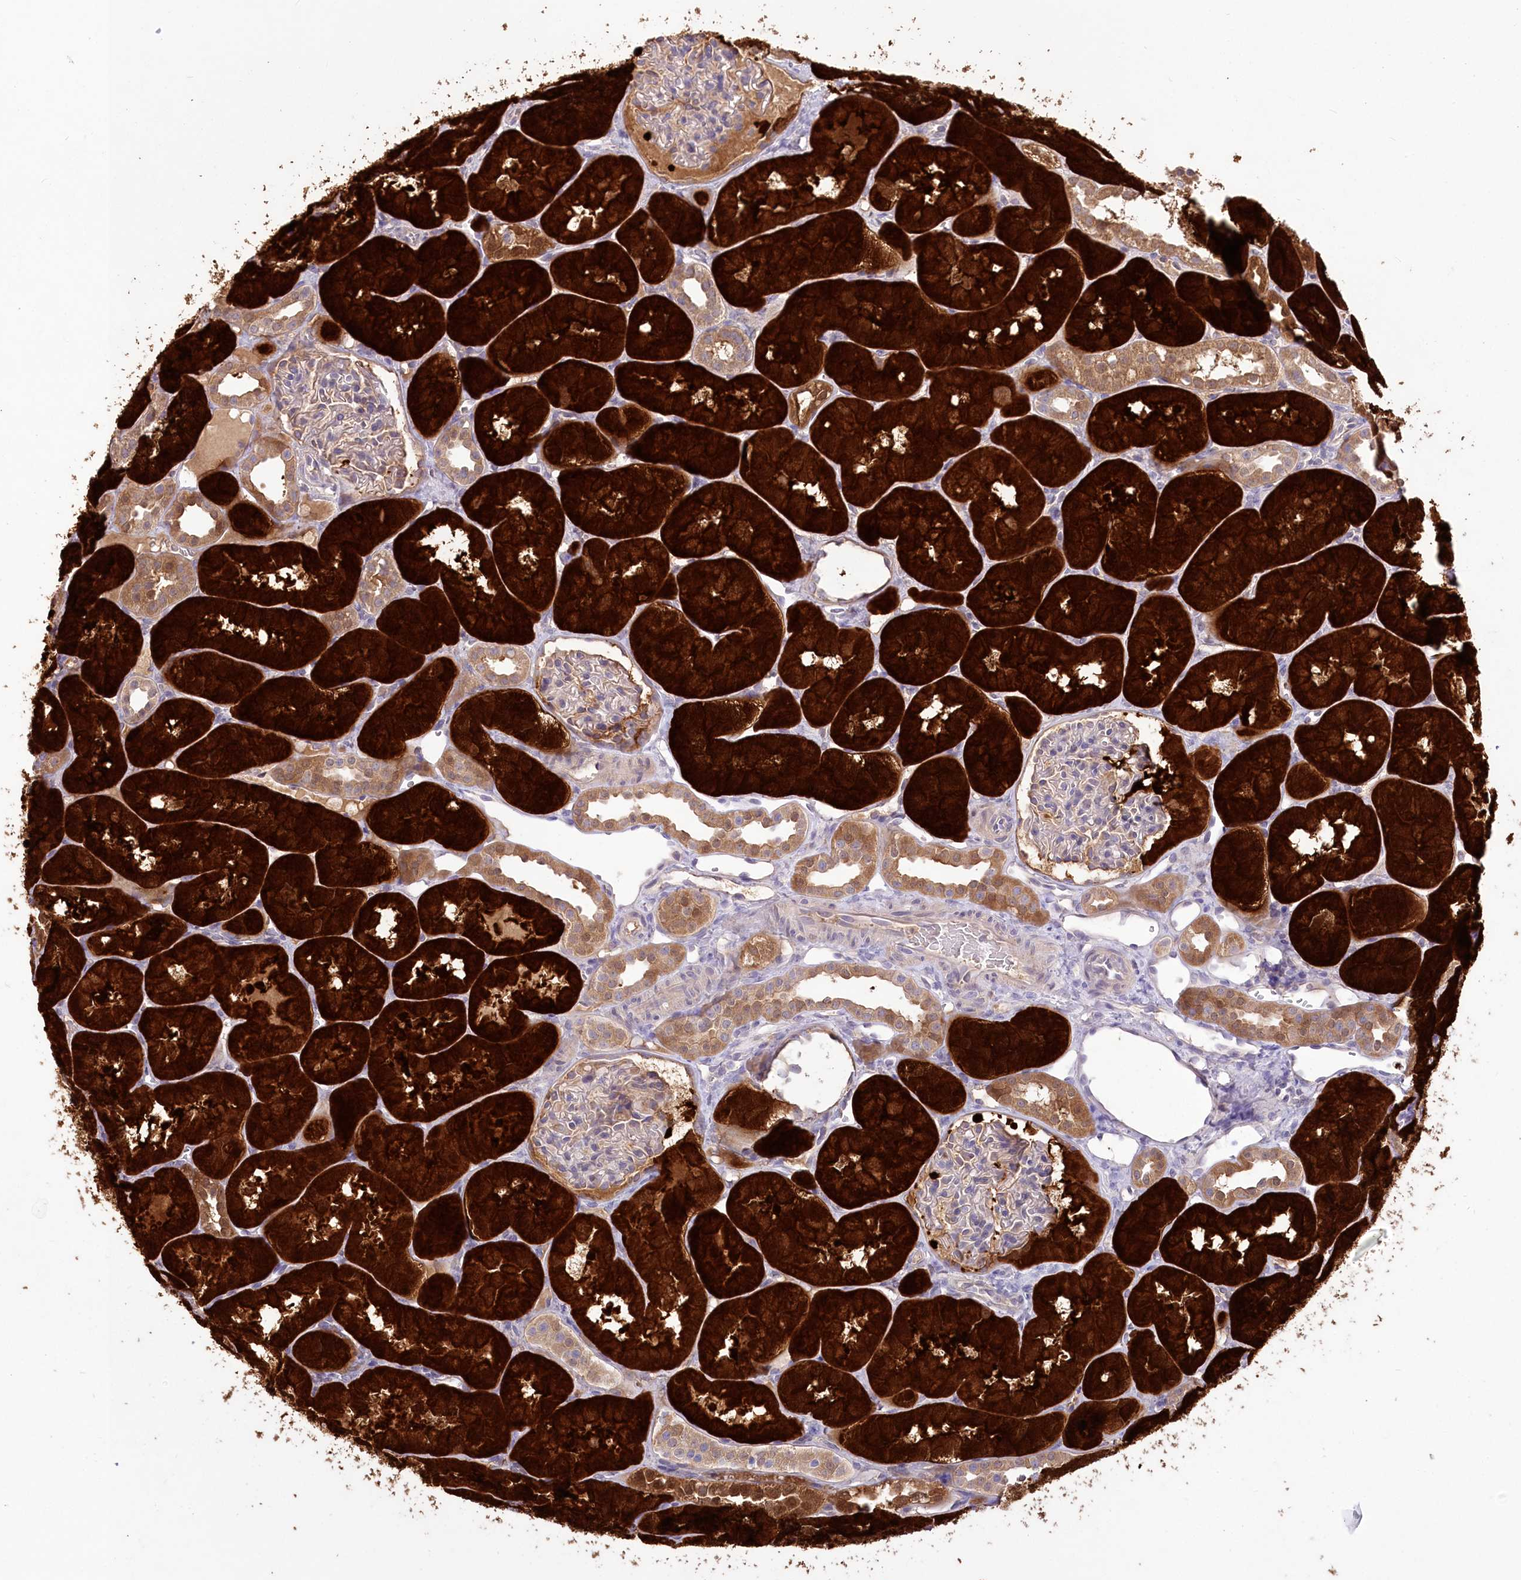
{"staining": {"intensity": "moderate", "quantity": "<25%", "location": "cytoplasmic/membranous"}, "tissue": "kidney", "cell_type": "Cells in glomeruli", "image_type": "normal", "snomed": [{"axis": "morphology", "description": "Normal tissue, NOS"}, {"axis": "topography", "description": "Kidney"}, {"axis": "topography", "description": "Urinary bladder"}], "caption": "Immunohistochemical staining of benign human kidney shows moderate cytoplasmic/membranous protein positivity in approximately <25% of cells in glomeruli. (DAB IHC with brightfield microscopy, high magnification).", "gene": "PBLD", "patient": {"sex": "male", "age": 16}}